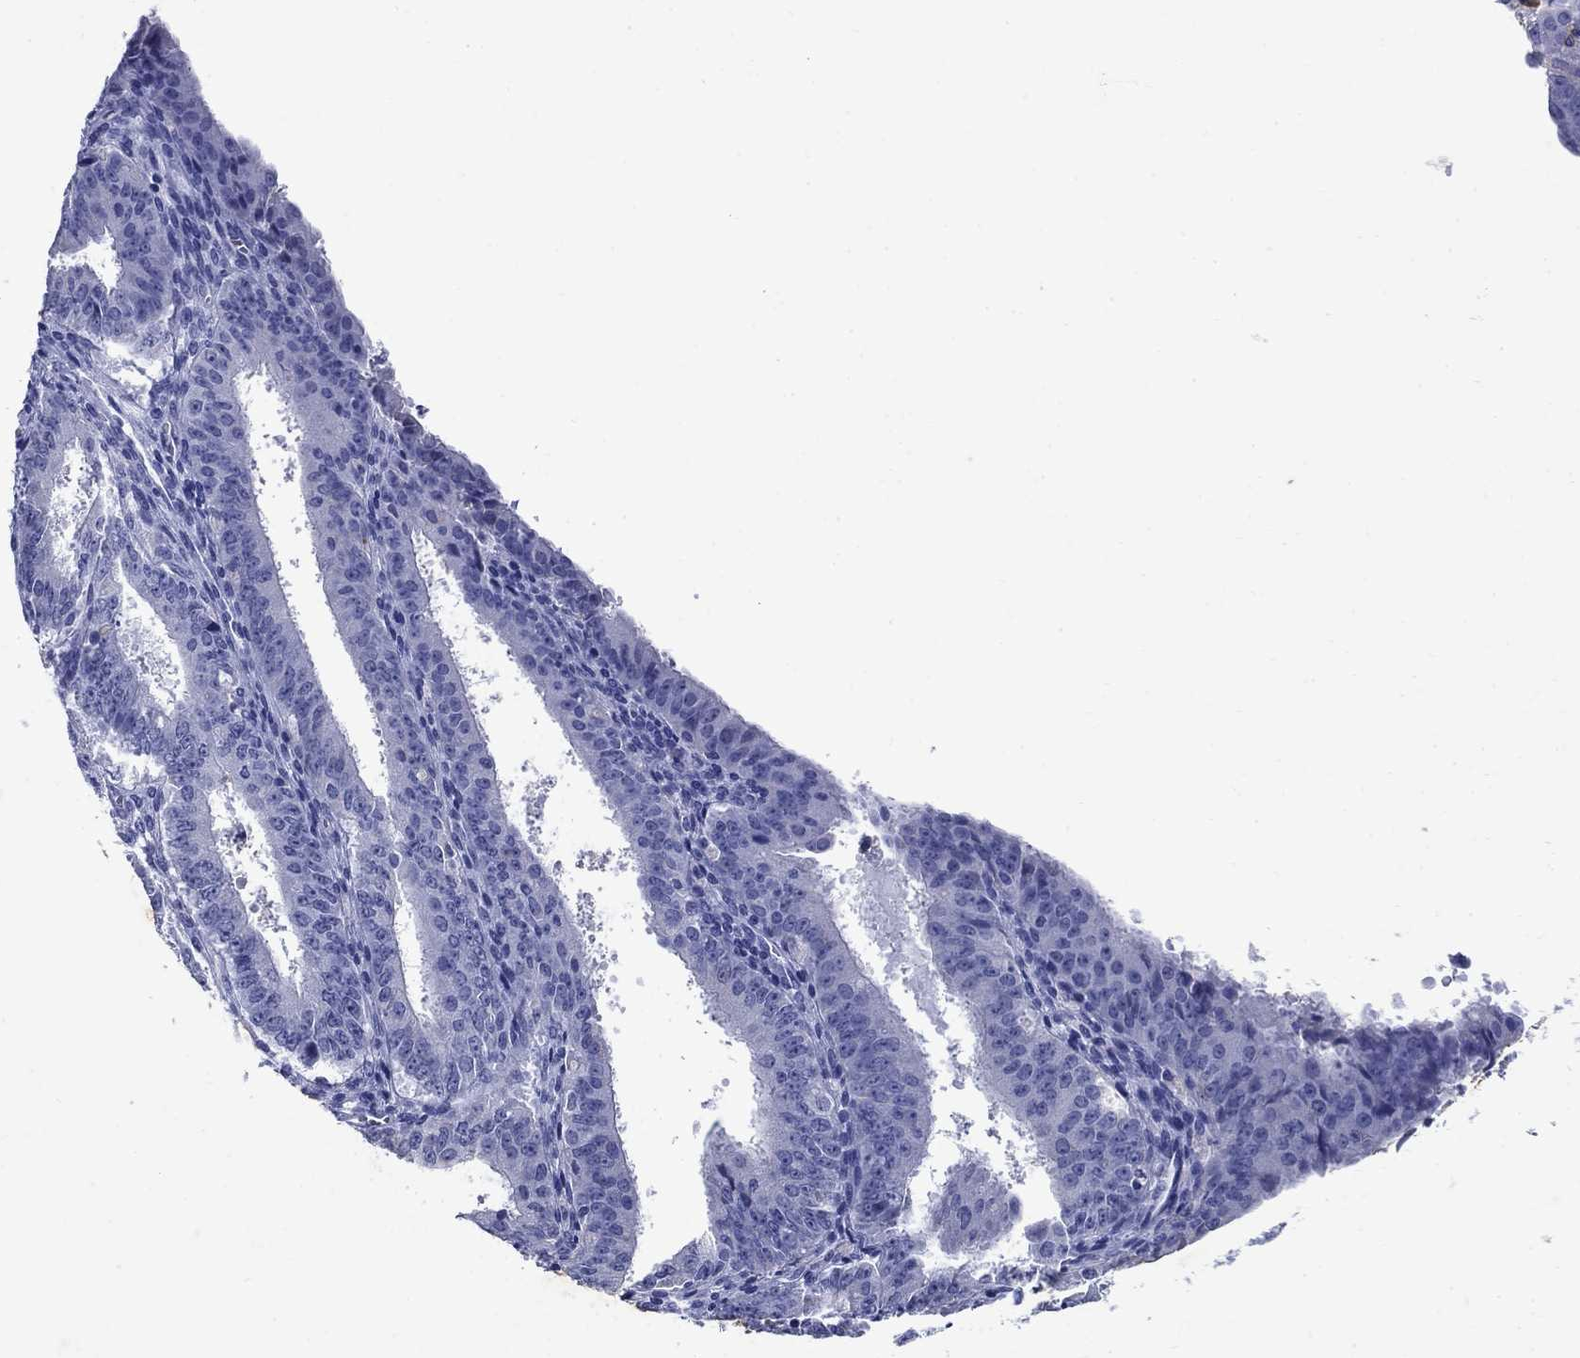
{"staining": {"intensity": "negative", "quantity": "none", "location": "none"}, "tissue": "ovarian cancer", "cell_type": "Tumor cells", "image_type": "cancer", "snomed": [{"axis": "morphology", "description": "Carcinoma, endometroid"}, {"axis": "topography", "description": "Ovary"}], "caption": "Tumor cells show no significant protein positivity in ovarian cancer. (Brightfield microscopy of DAB immunohistochemistry (IHC) at high magnification).", "gene": "CD1A", "patient": {"sex": "female", "age": 42}}